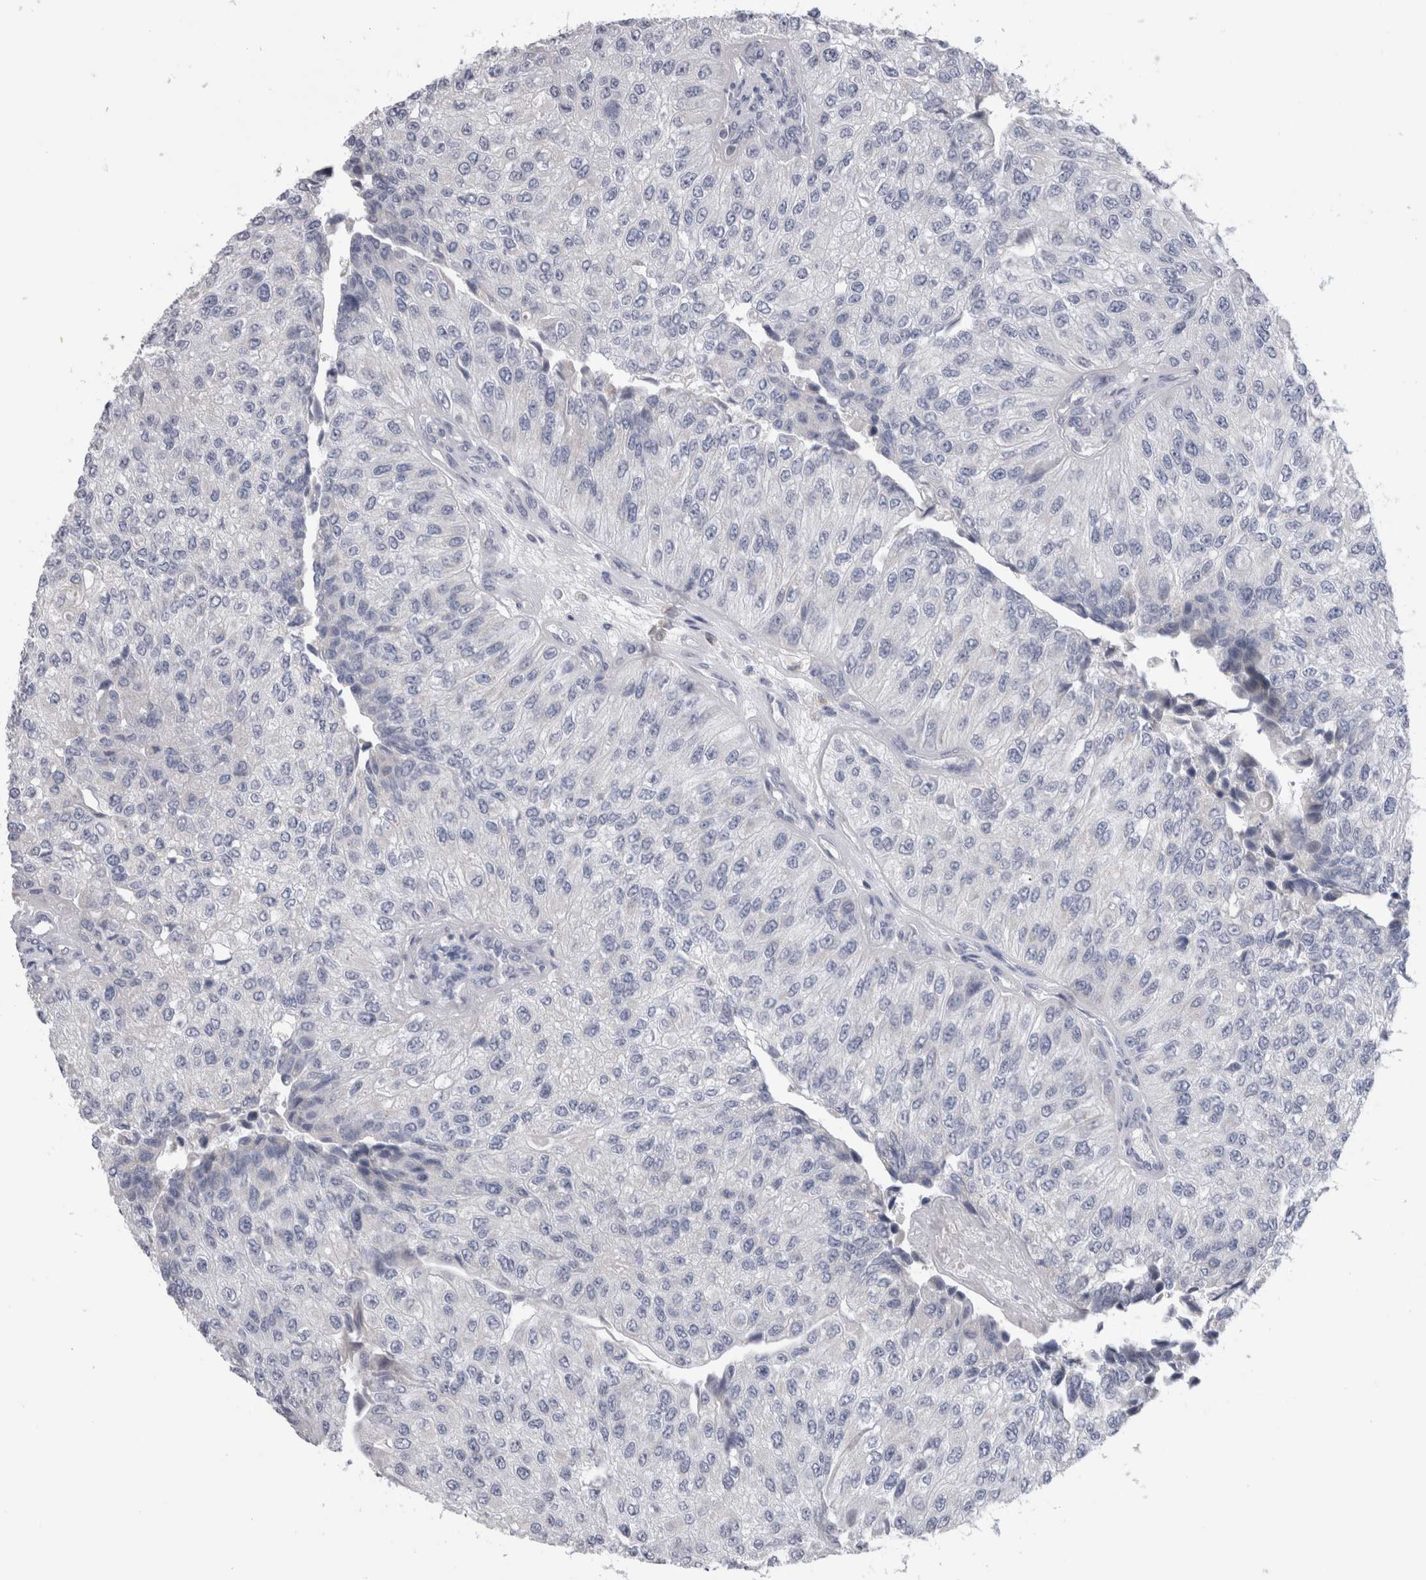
{"staining": {"intensity": "negative", "quantity": "none", "location": "none"}, "tissue": "urothelial cancer", "cell_type": "Tumor cells", "image_type": "cancer", "snomed": [{"axis": "morphology", "description": "Urothelial carcinoma, High grade"}, {"axis": "topography", "description": "Kidney"}, {"axis": "topography", "description": "Urinary bladder"}], "caption": "A histopathology image of human high-grade urothelial carcinoma is negative for staining in tumor cells. The staining is performed using DAB (3,3'-diaminobenzidine) brown chromogen with nuclei counter-stained in using hematoxylin.", "gene": "DHRS4", "patient": {"sex": "male", "age": 77}}